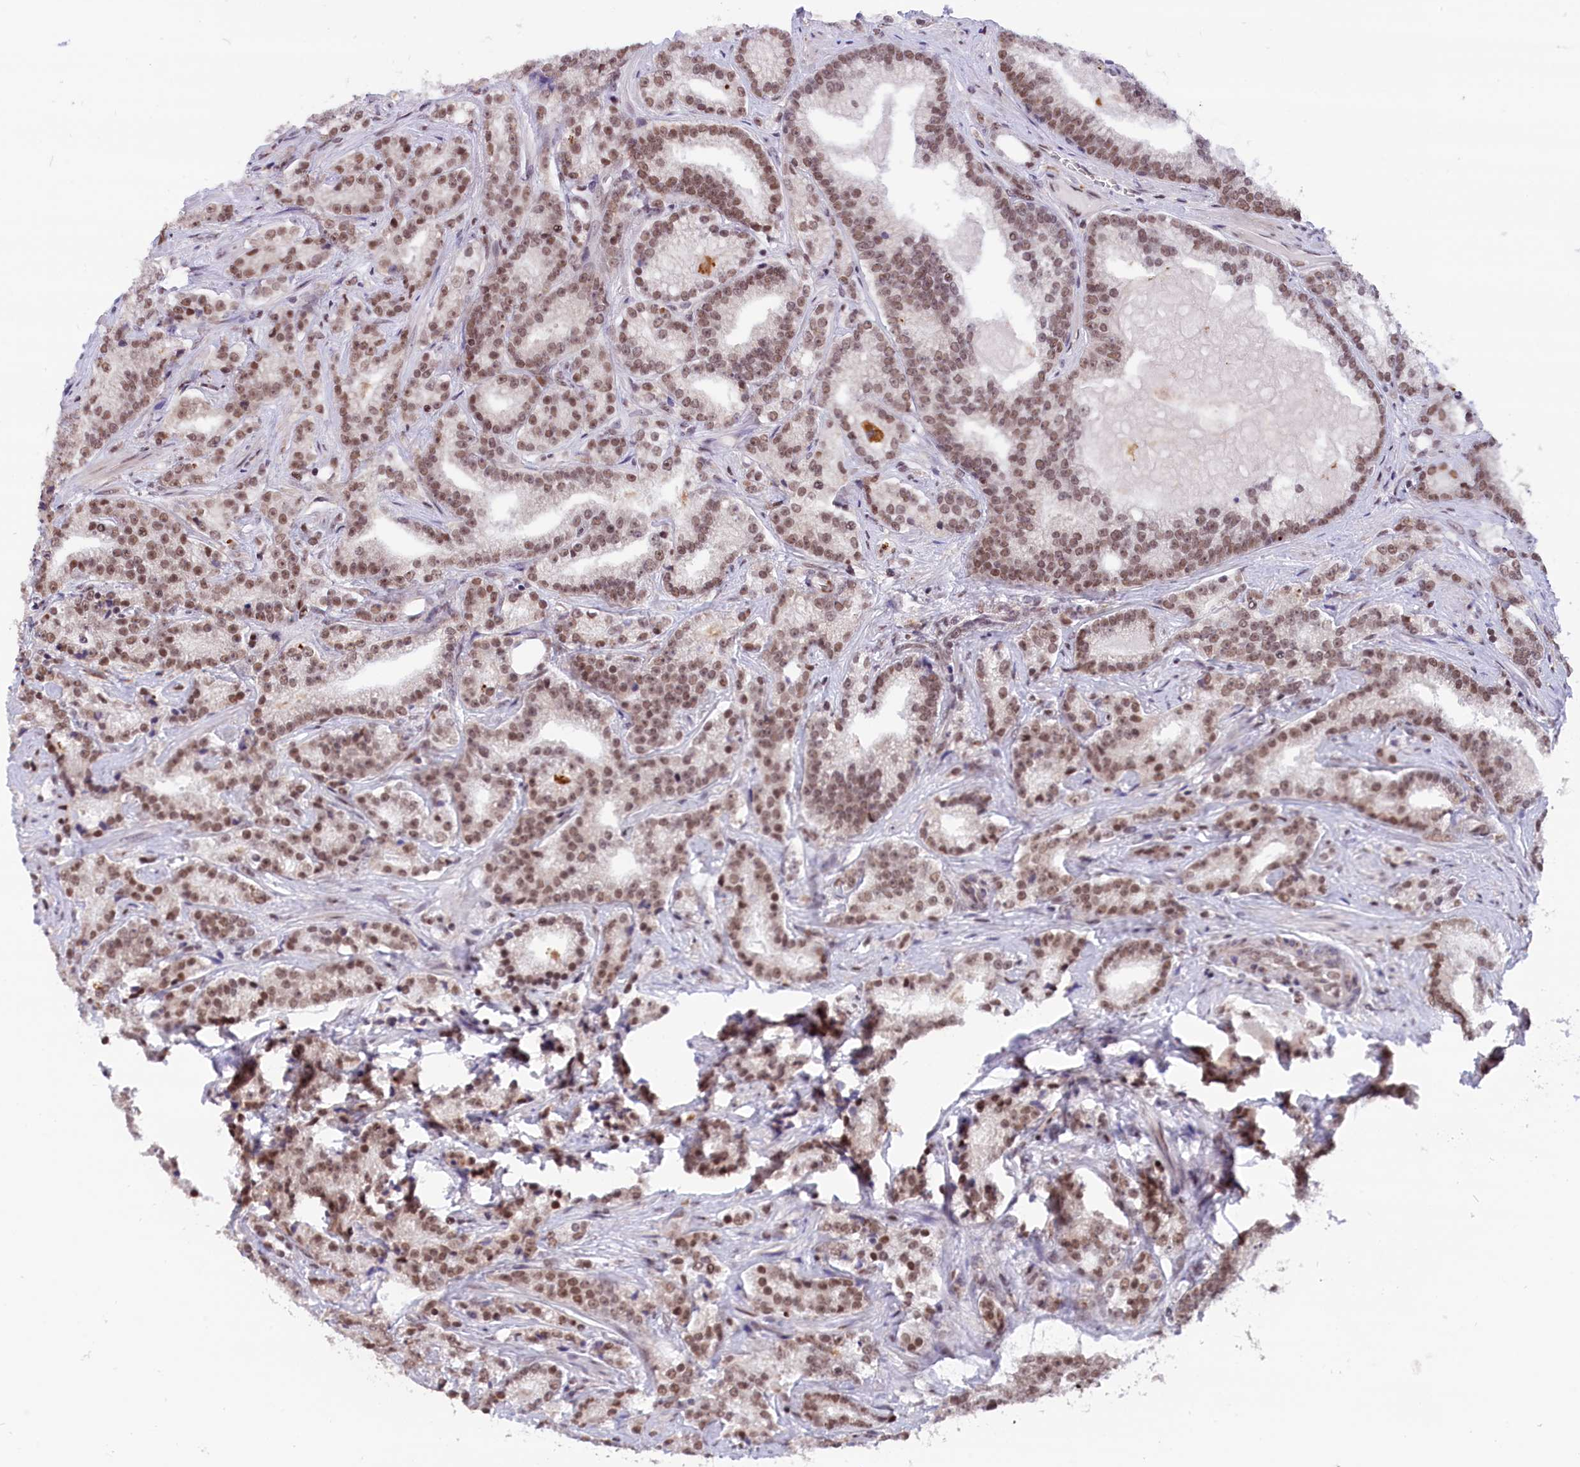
{"staining": {"intensity": "moderate", "quantity": ">75%", "location": "nuclear"}, "tissue": "prostate cancer", "cell_type": "Tumor cells", "image_type": "cancer", "snomed": [{"axis": "morphology", "description": "Adenocarcinoma, High grade"}, {"axis": "topography", "description": "Prostate"}], "caption": "A micrograph of adenocarcinoma (high-grade) (prostate) stained for a protein exhibits moderate nuclear brown staining in tumor cells.", "gene": "CDYL2", "patient": {"sex": "male", "age": 67}}